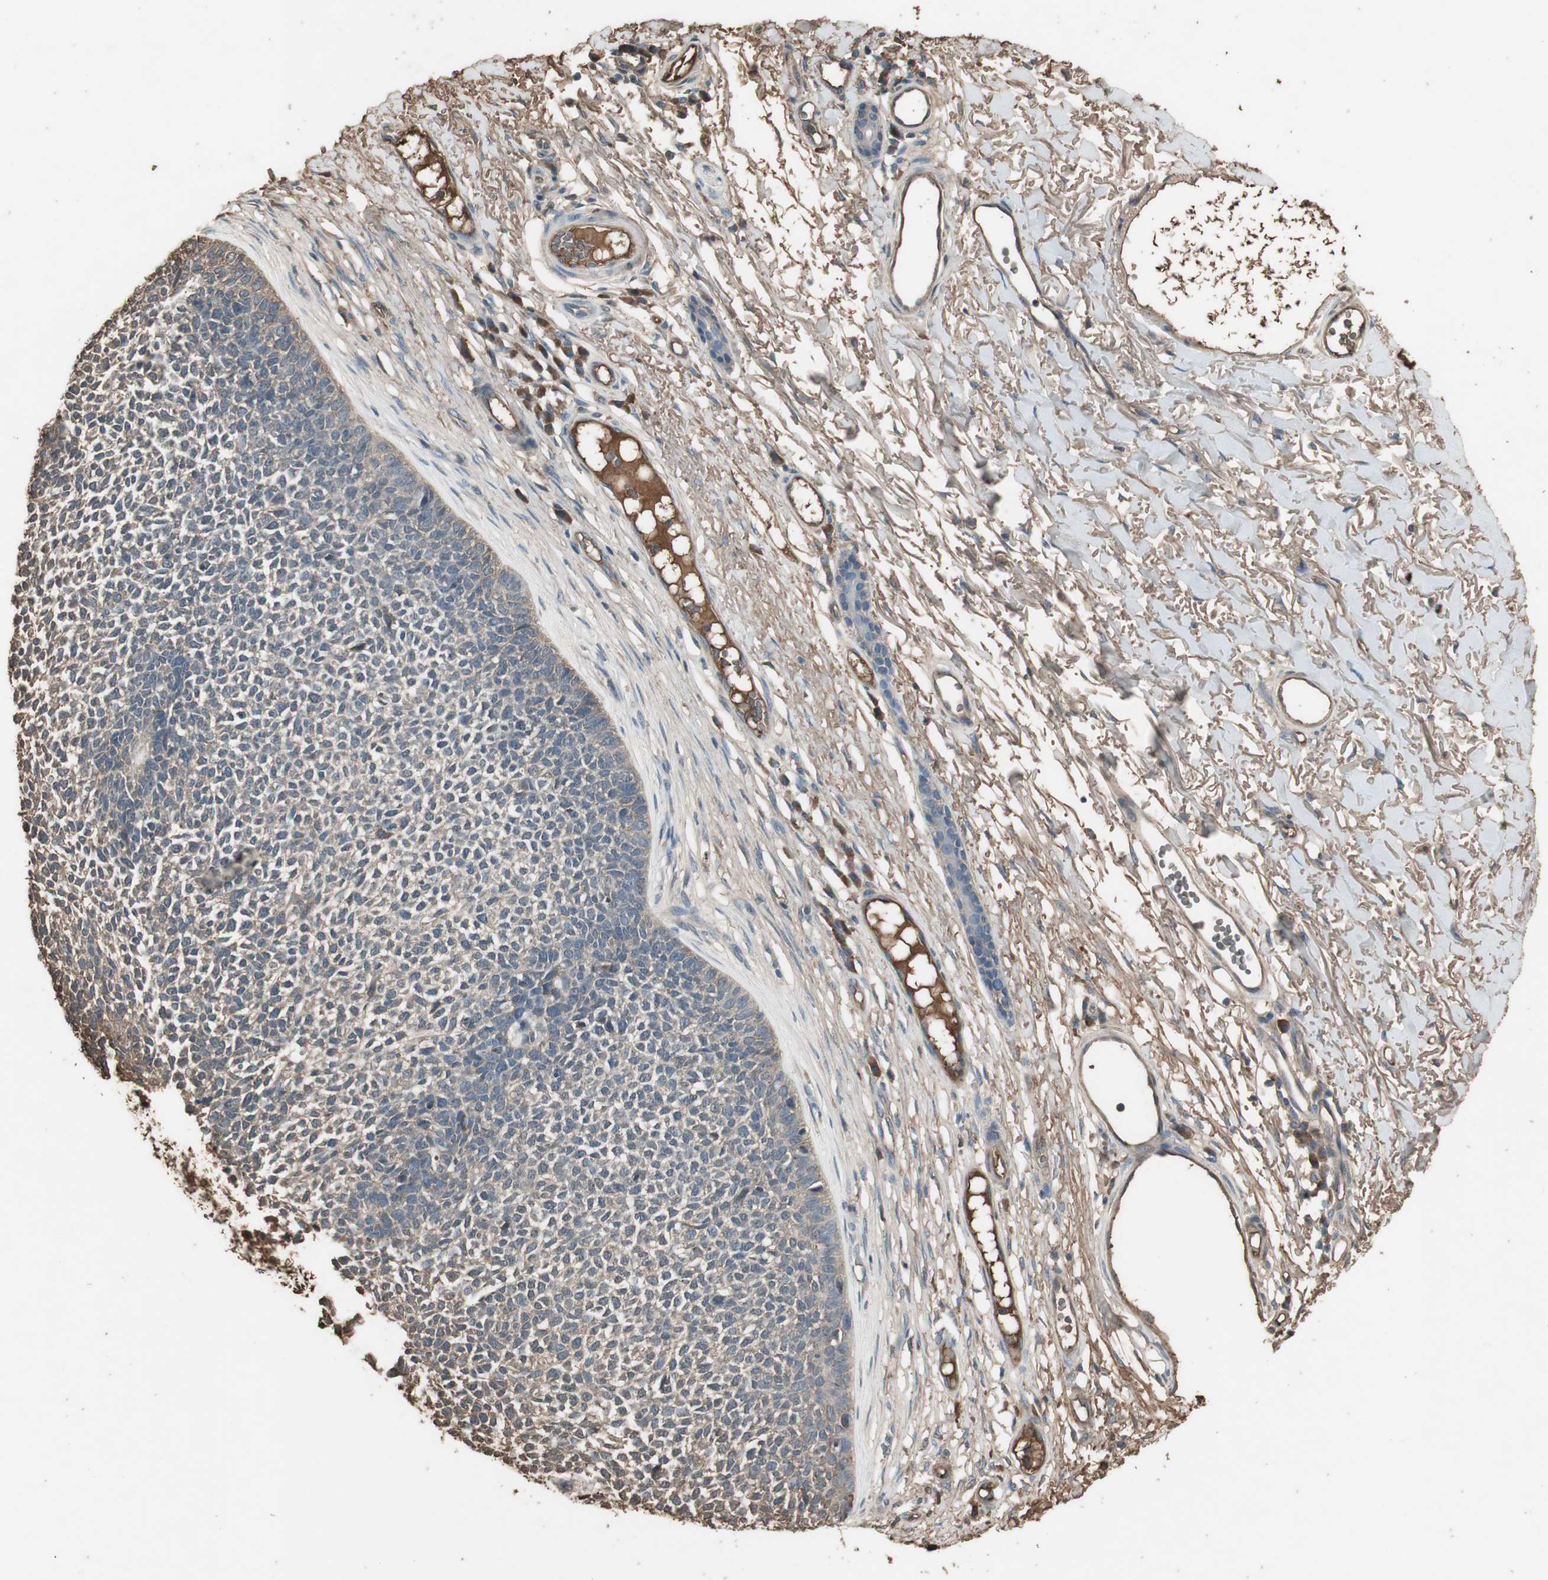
{"staining": {"intensity": "negative", "quantity": "none", "location": "none"}, "tissue": "skin cancer", "cell_type": "Tumor cells", "image_type": "cancer", "snomed": [{"axis": "morphology", "description": "Basal cell carcinoma"}, {"axis": "topography", "description": "Skin"}], "caption": "Immunohistochemical staining of basal cell carcinoma (skin) shows no significant staining in tumor cells. (DAB (3,3'-diaminobenzidine) immunohistochemistry (IHC) with hematoxylin counter stain).", "gene": "MMP14", "patient": {"sex": "female", "age": 84}}